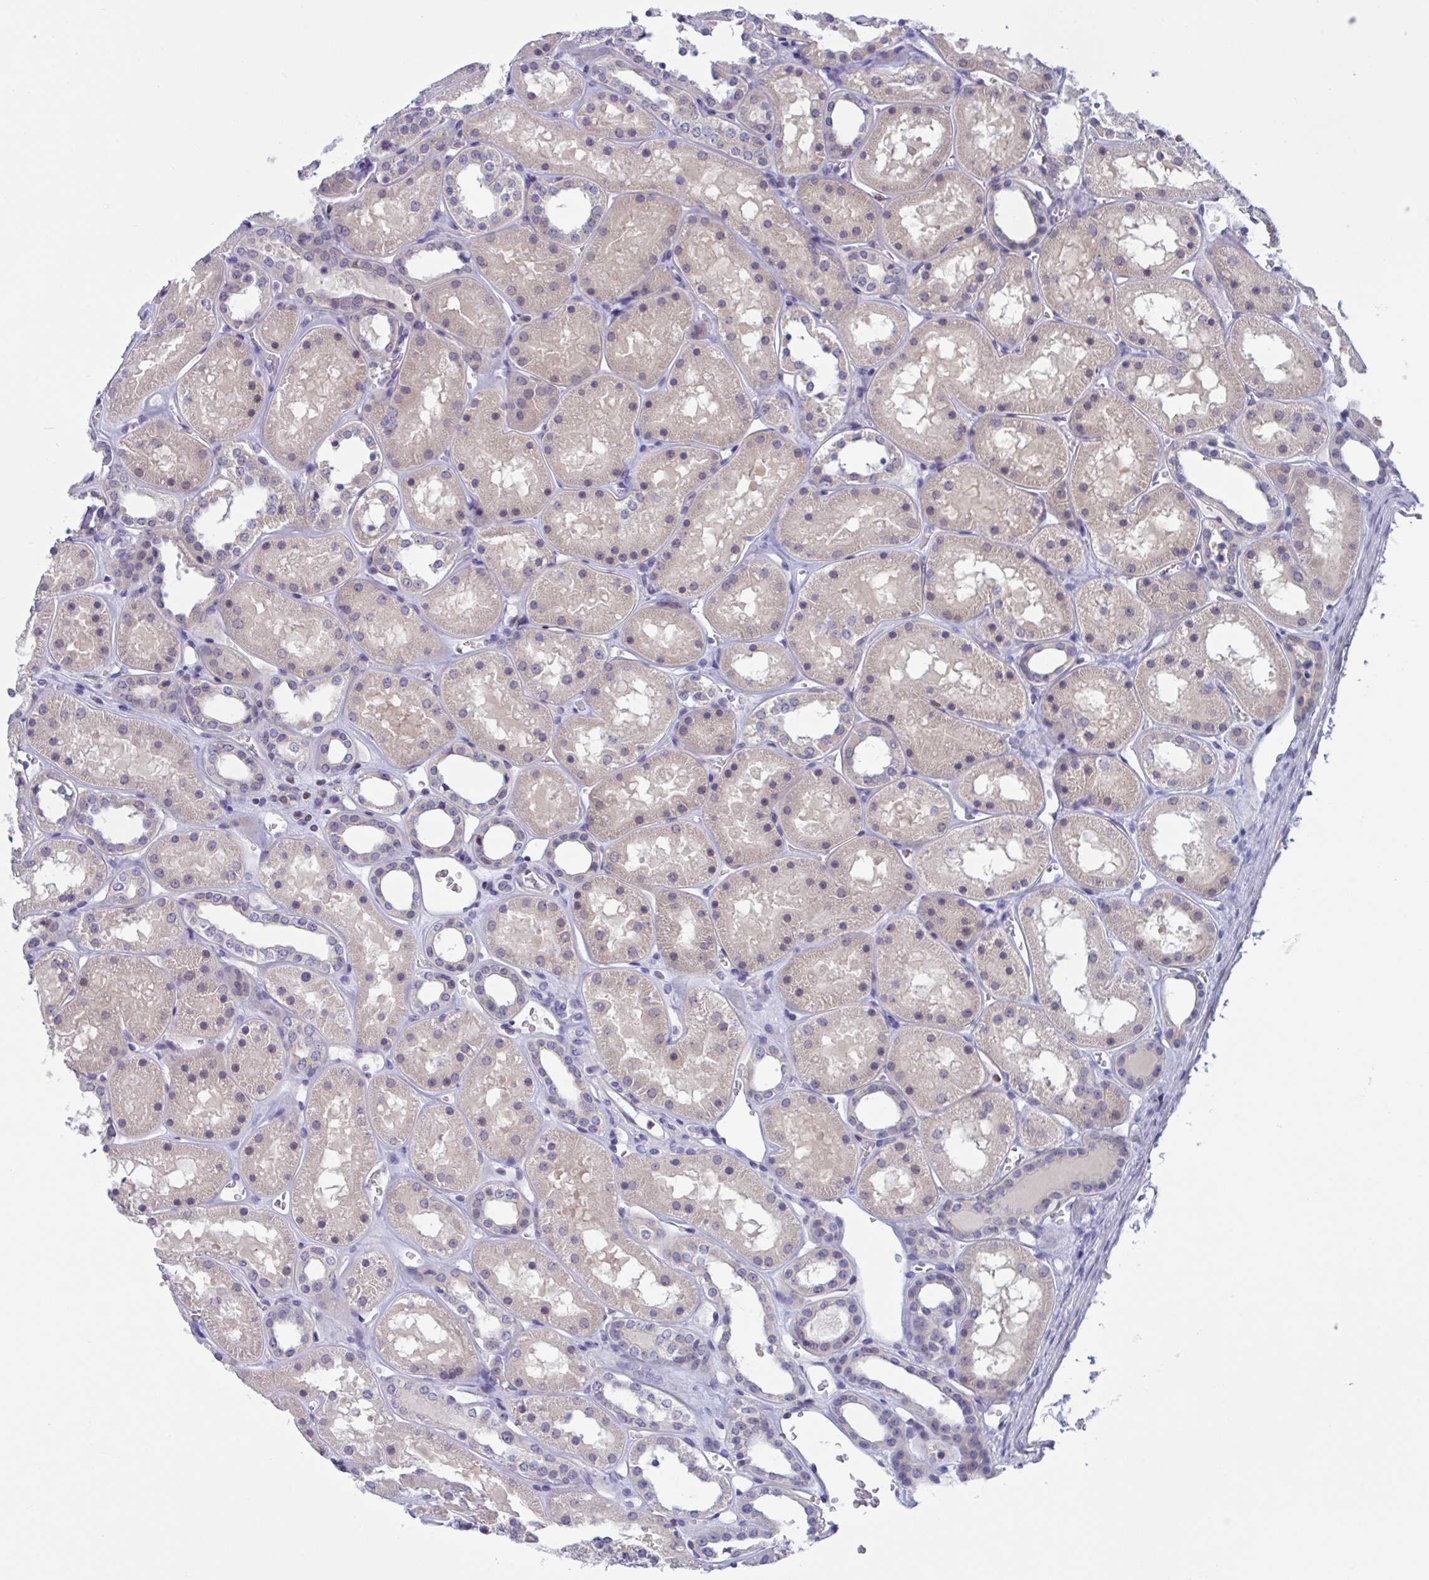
{"staining": {"intensity": "negative", "quantity": "none", "location": "none"}, "tissue": "kidney", "cell_type": "Cells in glomeruli", "image_type": "normal", "snomed": [{"axis": "morphology", "description": "Normal tissue, NOS"}, {"axis": "topography", "description": "Kidney"}], "caption": "Immunohistochemistry (IHC) micrograph of unremarkable kidney: human kidney stained with DAB (3,3'-diaminobenzidine) exhibits no significant protein staining in cells in glomeruli.", "gene": "SNX11", "patient": {"sex": "female", "age": 41}}